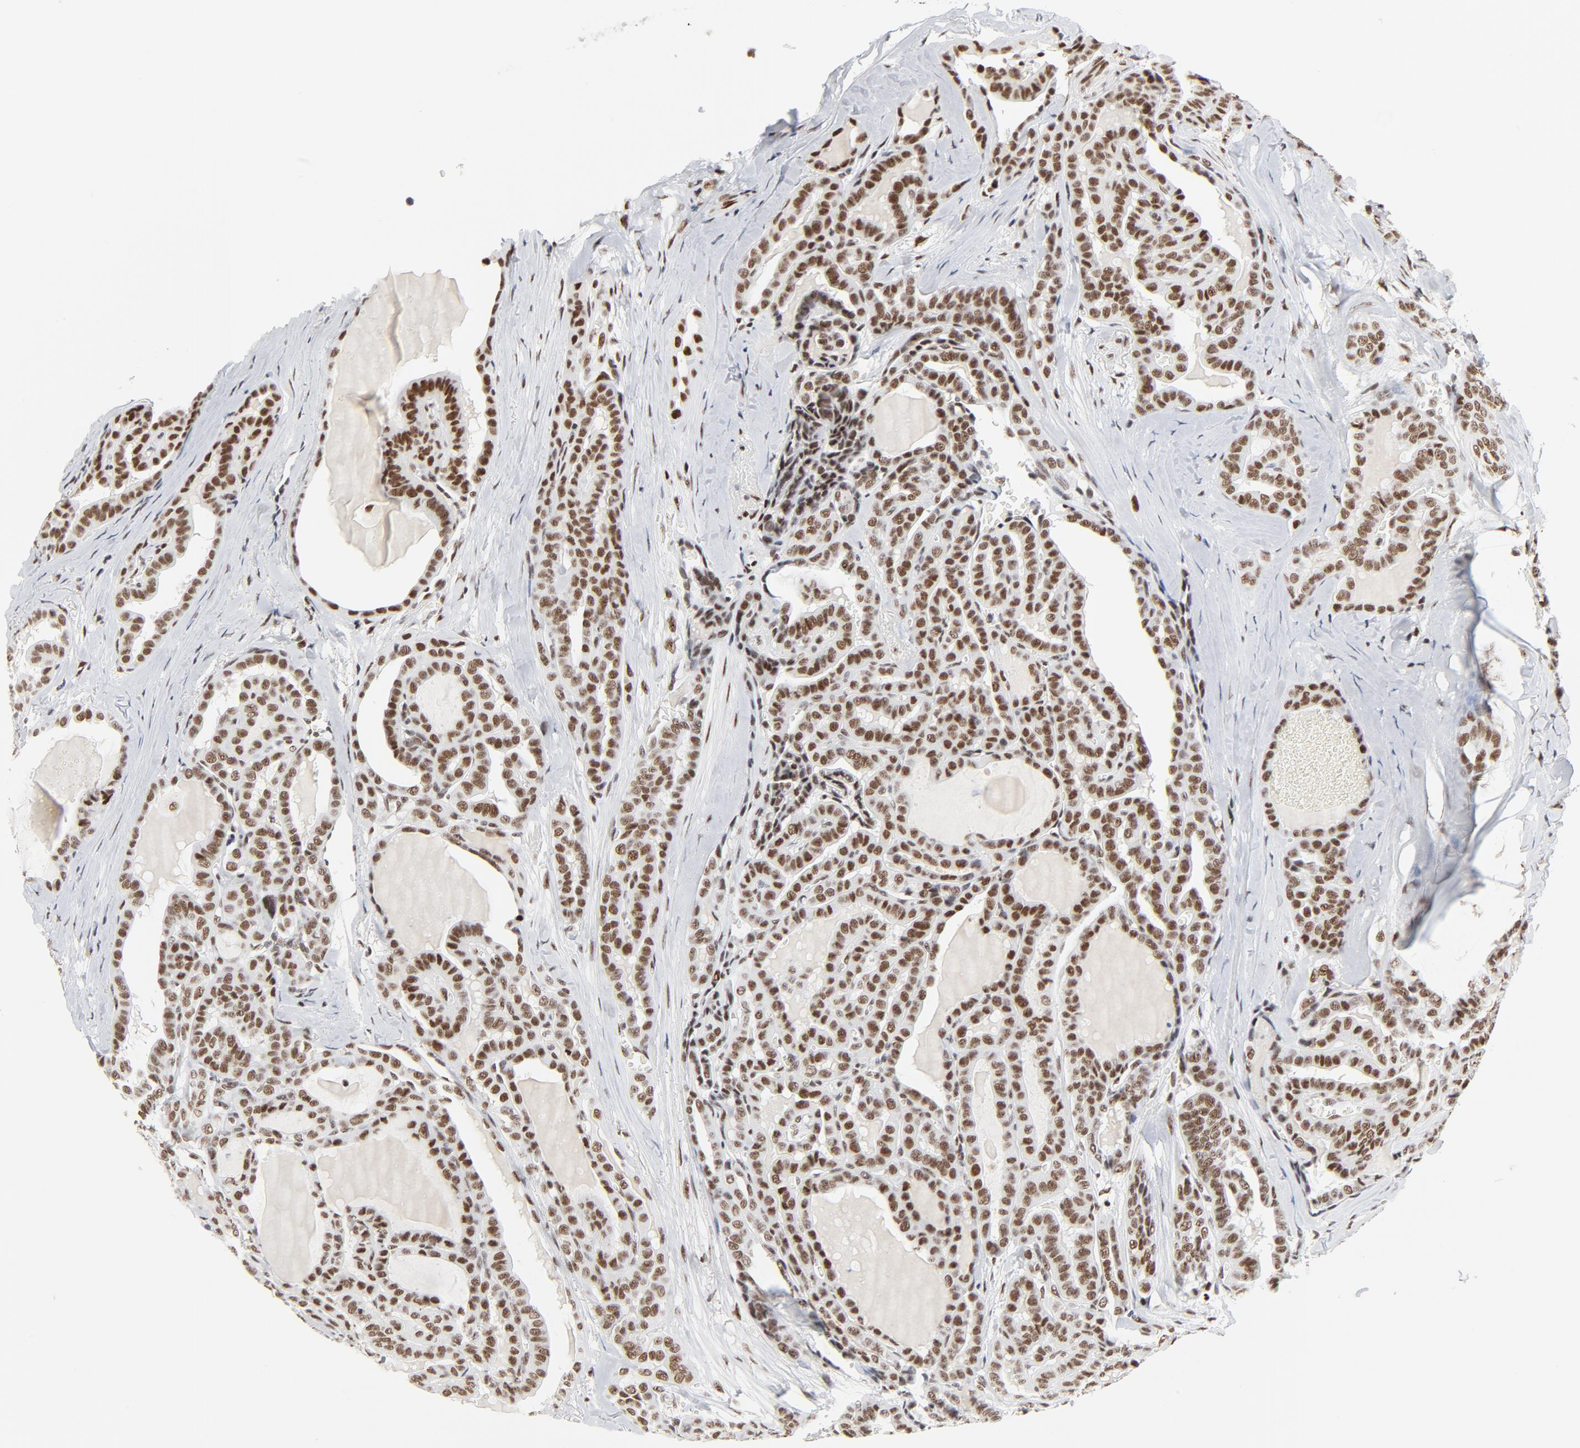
{"staining": {"intensity": "moderate", "quantity": ">75%", "location": "nuclear"}, "tissue": "thyroid cancer", "cell_type": "Tumor cells", "image_type": "cancer", "snomed": [{"axis": "morphology", "description": "Carcinoma, NOS"}, {"axis": "topography", "description": "Thyroid gland"}], "caption": "Protein staining reveals moderate nuclear positivity in approximately >75% of tumor cells in thyroid cancer.", "gene": "GTF2H1", "patient": {"sex": "female", "age": 91}}